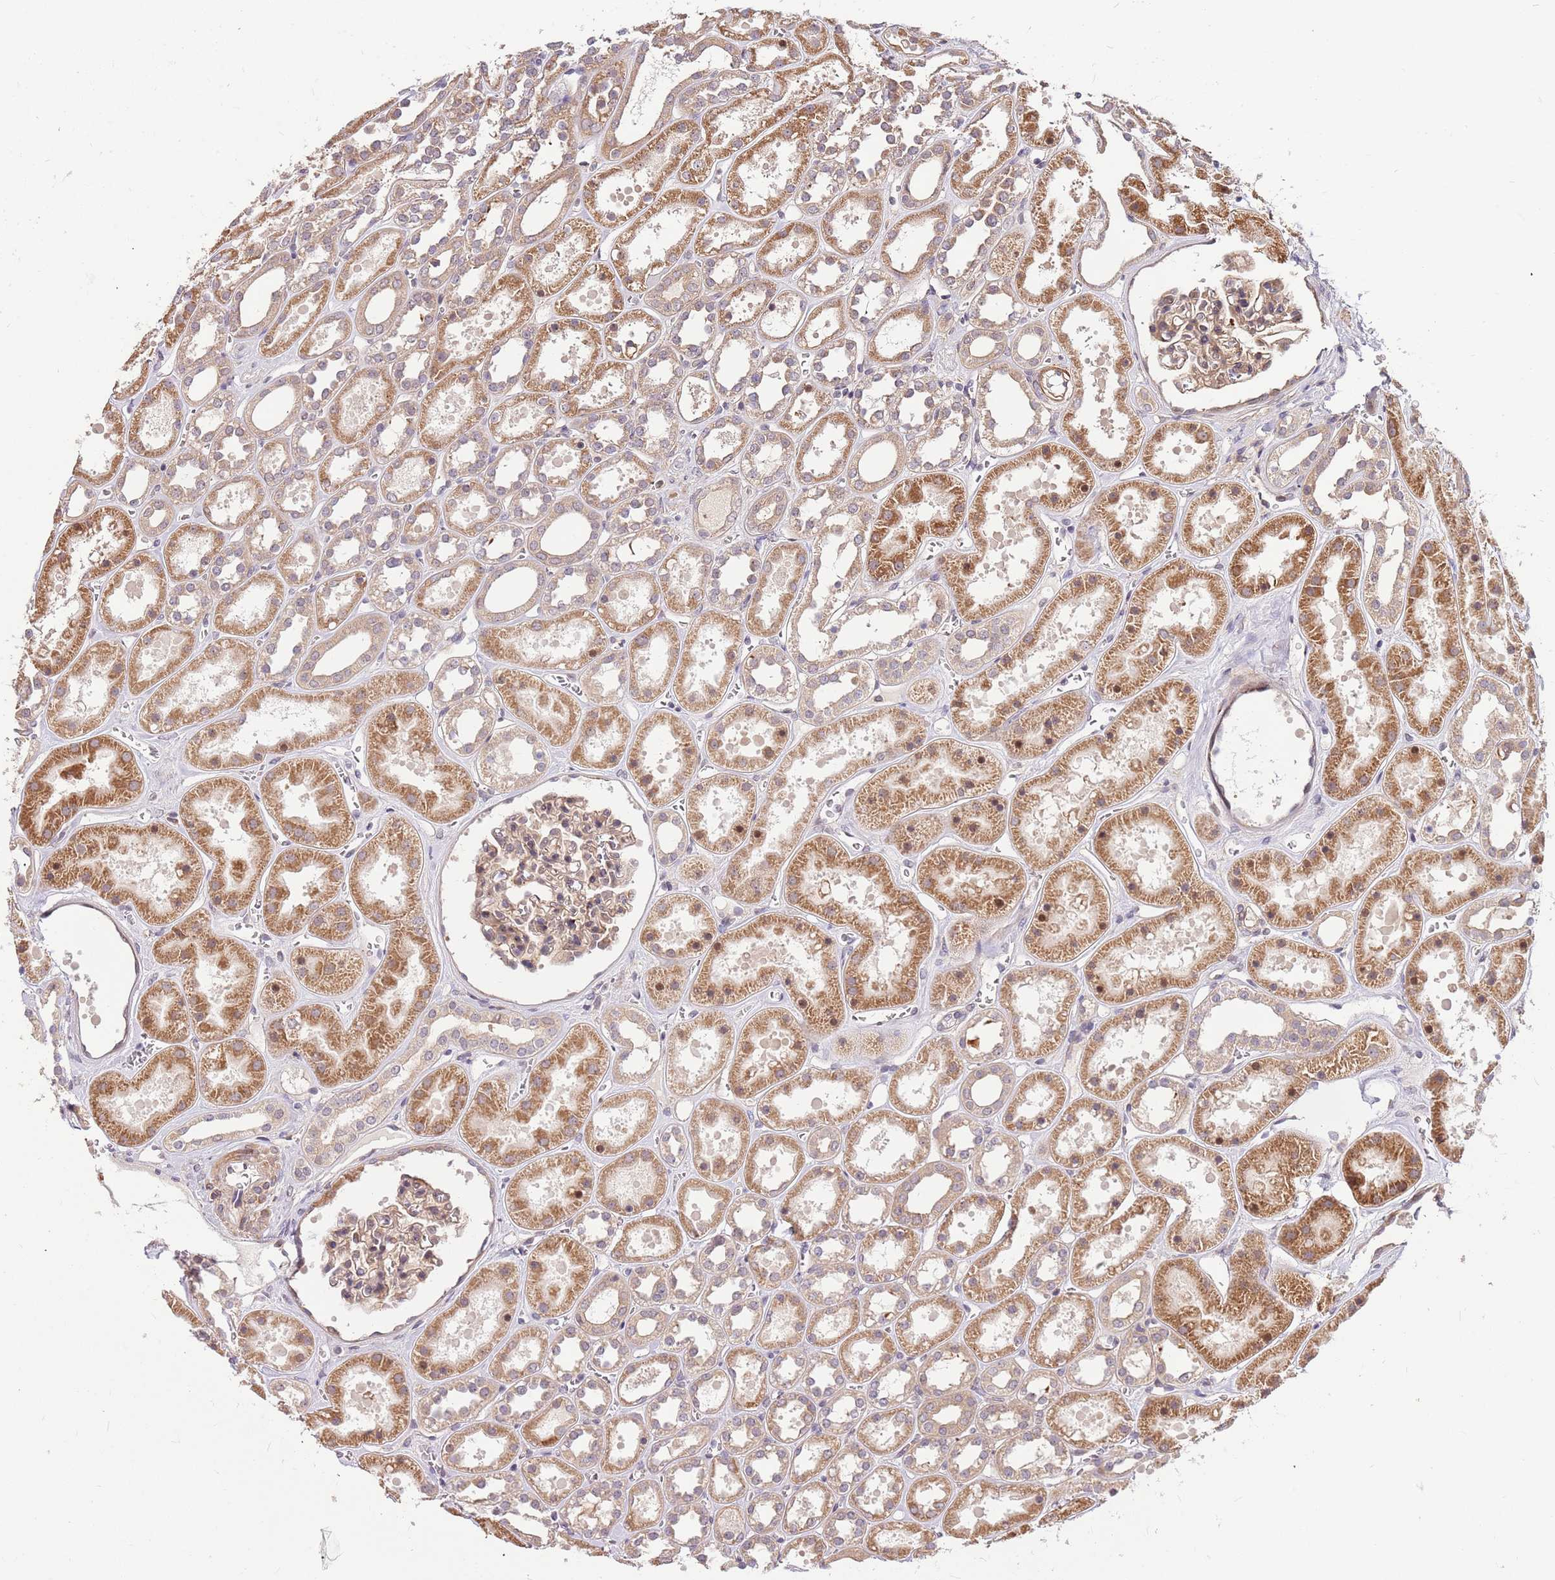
{"staining": {"intensity": "moderate", "quantity": ">75%", "location": "cytoplasmic/membranous"}, "tissue": "kidney", "cell_type": "Cells in glomeruli", "image_type": "normal", "snomed": [{"axis": "morphology", "description": "Normal tissue, NOS"}, {"axis": "topography", "description": "Kidney"}], "caption": "Benign kidney shows moderate cytoplasmic/membranous expression in approximately >75% of cells in glomeruli, visualized by immunohistochemistry. Nuclei are stained in blue.", "gene": "HAUS3", "patient": {"sex": "female", "age": 41}}